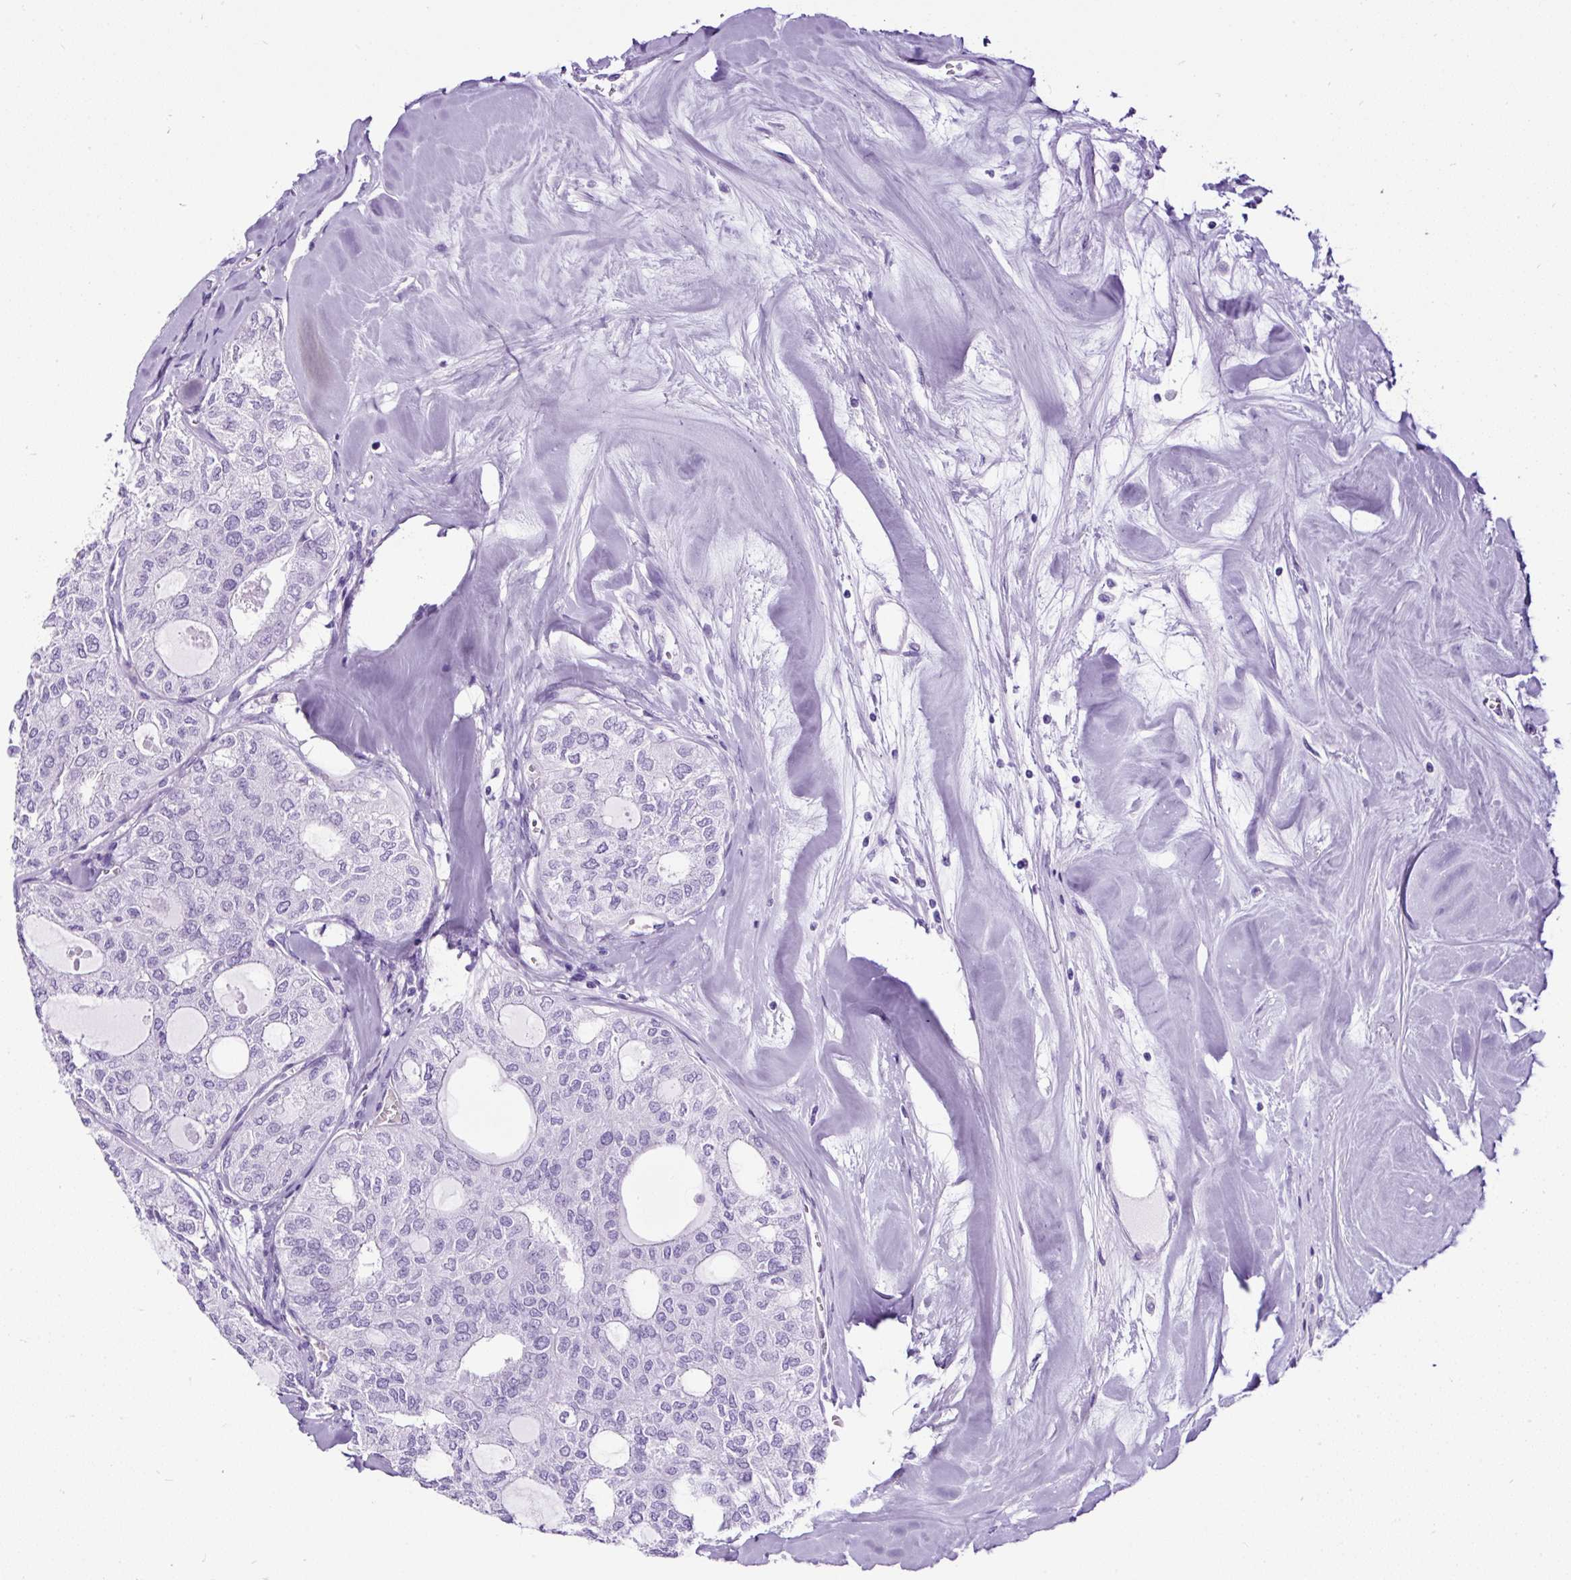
{"staining": {"intensity": "negative", "quantity": "none", "location": "none"}, "tissue": "thyroid cancer", "cell_type": "Tumor cells", "image_type": "cancer", "snomed": [{"axis": "morphology", "description": "Follicular adenoma carcinoma, NOS"}, {"axis": "topography", "description": "Thyroid gland"}], "caption": "The histopathology image exhibits no significant positivity in tumor cells of thyroid cancer (follicular adenoma carcinoma).", "gene": "CEL", "patient": {"sex": "male", "age": 75}}